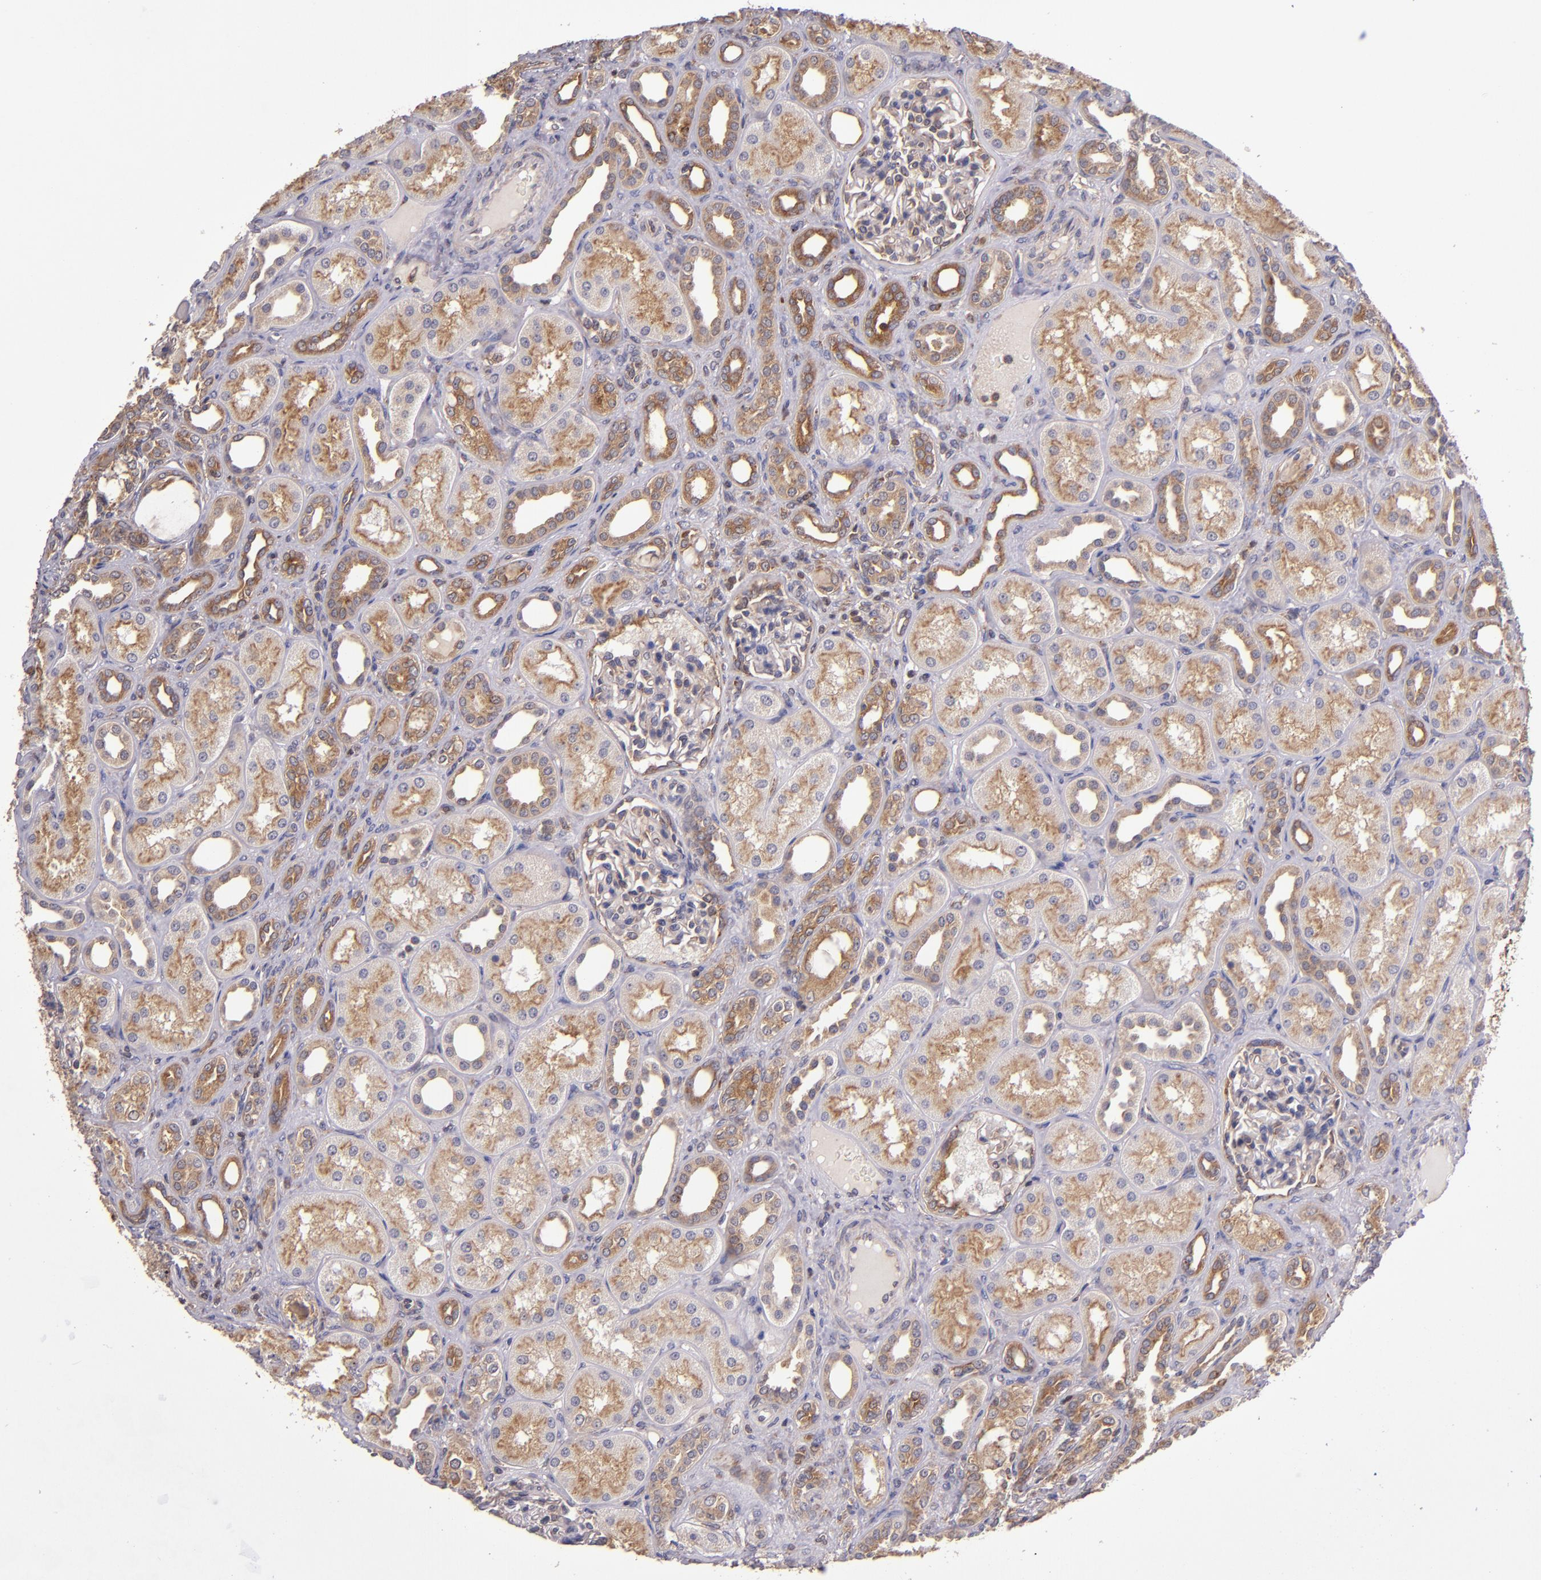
{"staining": {"intensity": "negative", "quantity": "none", "location": "none"}, "tissue": "kidney", "cell_type": "Cells in glomeruli", "image_type": "normal", "snomed": [{"axis": "morphology", "description": "Normal tissue, NOS"}, {"axis": "topography", "description": "Kidney"}], "caption": "The histopathology image demonstrates no staining of cells in glomeruli in normal kidney.", "gene": "EIF4ENIF1", "patient": {"sex": "male", "age": 7}}